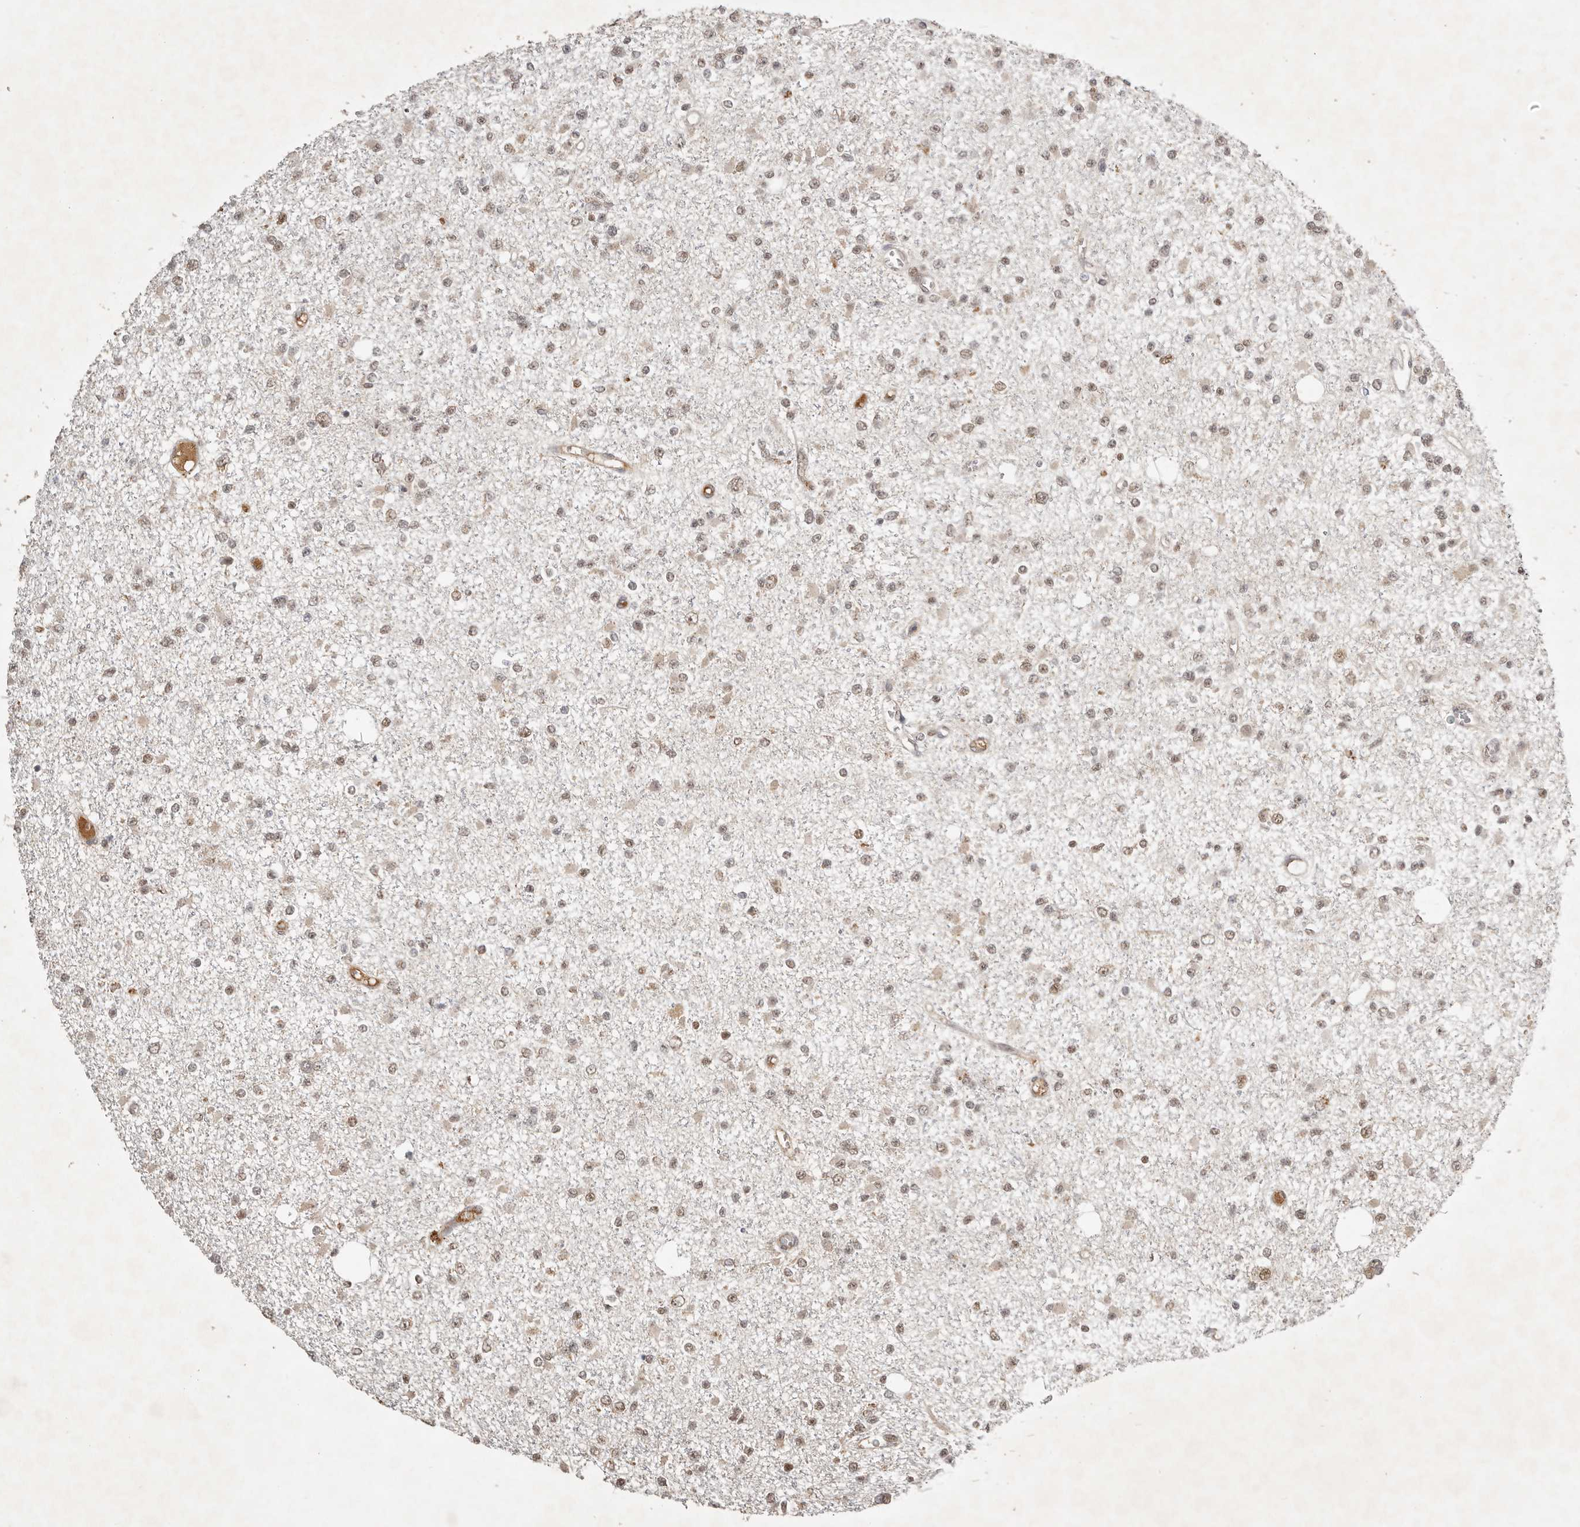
{"staining": {"intensity": "weak", "quantity": "25%-75%", "location": "cytoplasmic/membranous,nuclear"}, "tissue": "glioma", "cell_type": "Tumor cells", "image_type": "cancer", "snomed": [{"axis": "morphology", "description": "Glioma, malignant, Low grade"}, {"axis": "topography", "description": "Brain"}], "caption": "This is an image of immunohistochemistry staining of low-grade glioma (malignant), which shows weak expression in the cytoplasmic/membranous and nuclear of tumor cells.", "gene": "SEC14L1", "patient": {"sex": "female", "age": 22}}